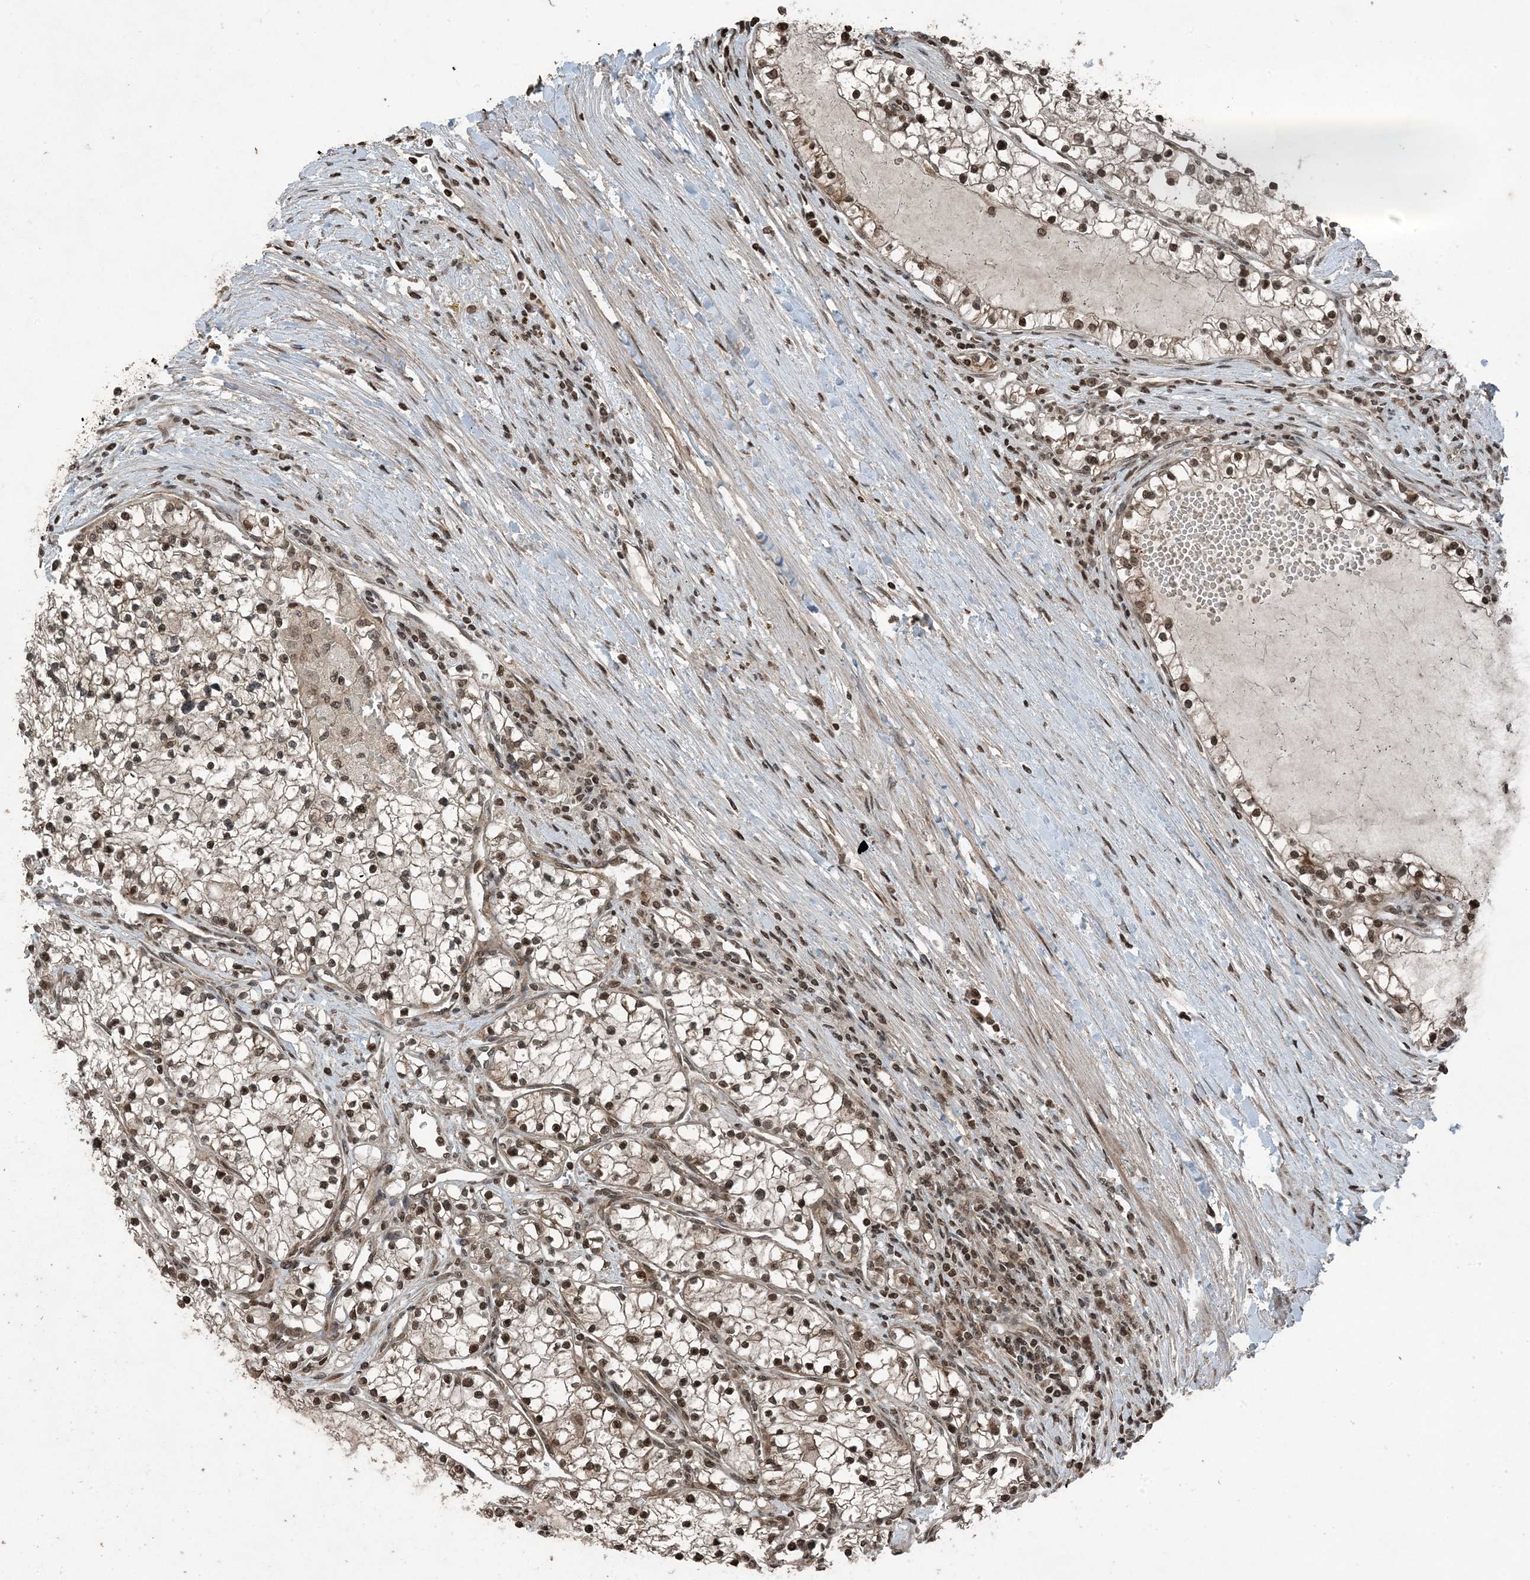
{"staining": {"intensity": "moderate", "quantity": ">75%", "location": "cytoplasmic/membranous,nuclear"}, "tissue": "renal cancer", "cell_type": "Tumor cells", "image_type": "cancer", "snomed": [{"axis": "morphology", "description": "Normal tissue, NOS"}, {"axis": "morphology", "description": "Adenocarcinoma, NOS"}, {"axis": "topography", "description": "Kidney"}], "caption": "IHC histopathology image of neoplastic tissue: renal adenocarcinoma stained using immunohistochemistry (IHC) exhibits medium levels of moderate protein expression localized specifically in the cytoplasmic/membranous and nuclear of tumor cells, appearing as a cytoplasmic/membranous and nuclear brown color.", "gene": "ZFAND2B", "patient": {"sex": "male", "age": 68}}